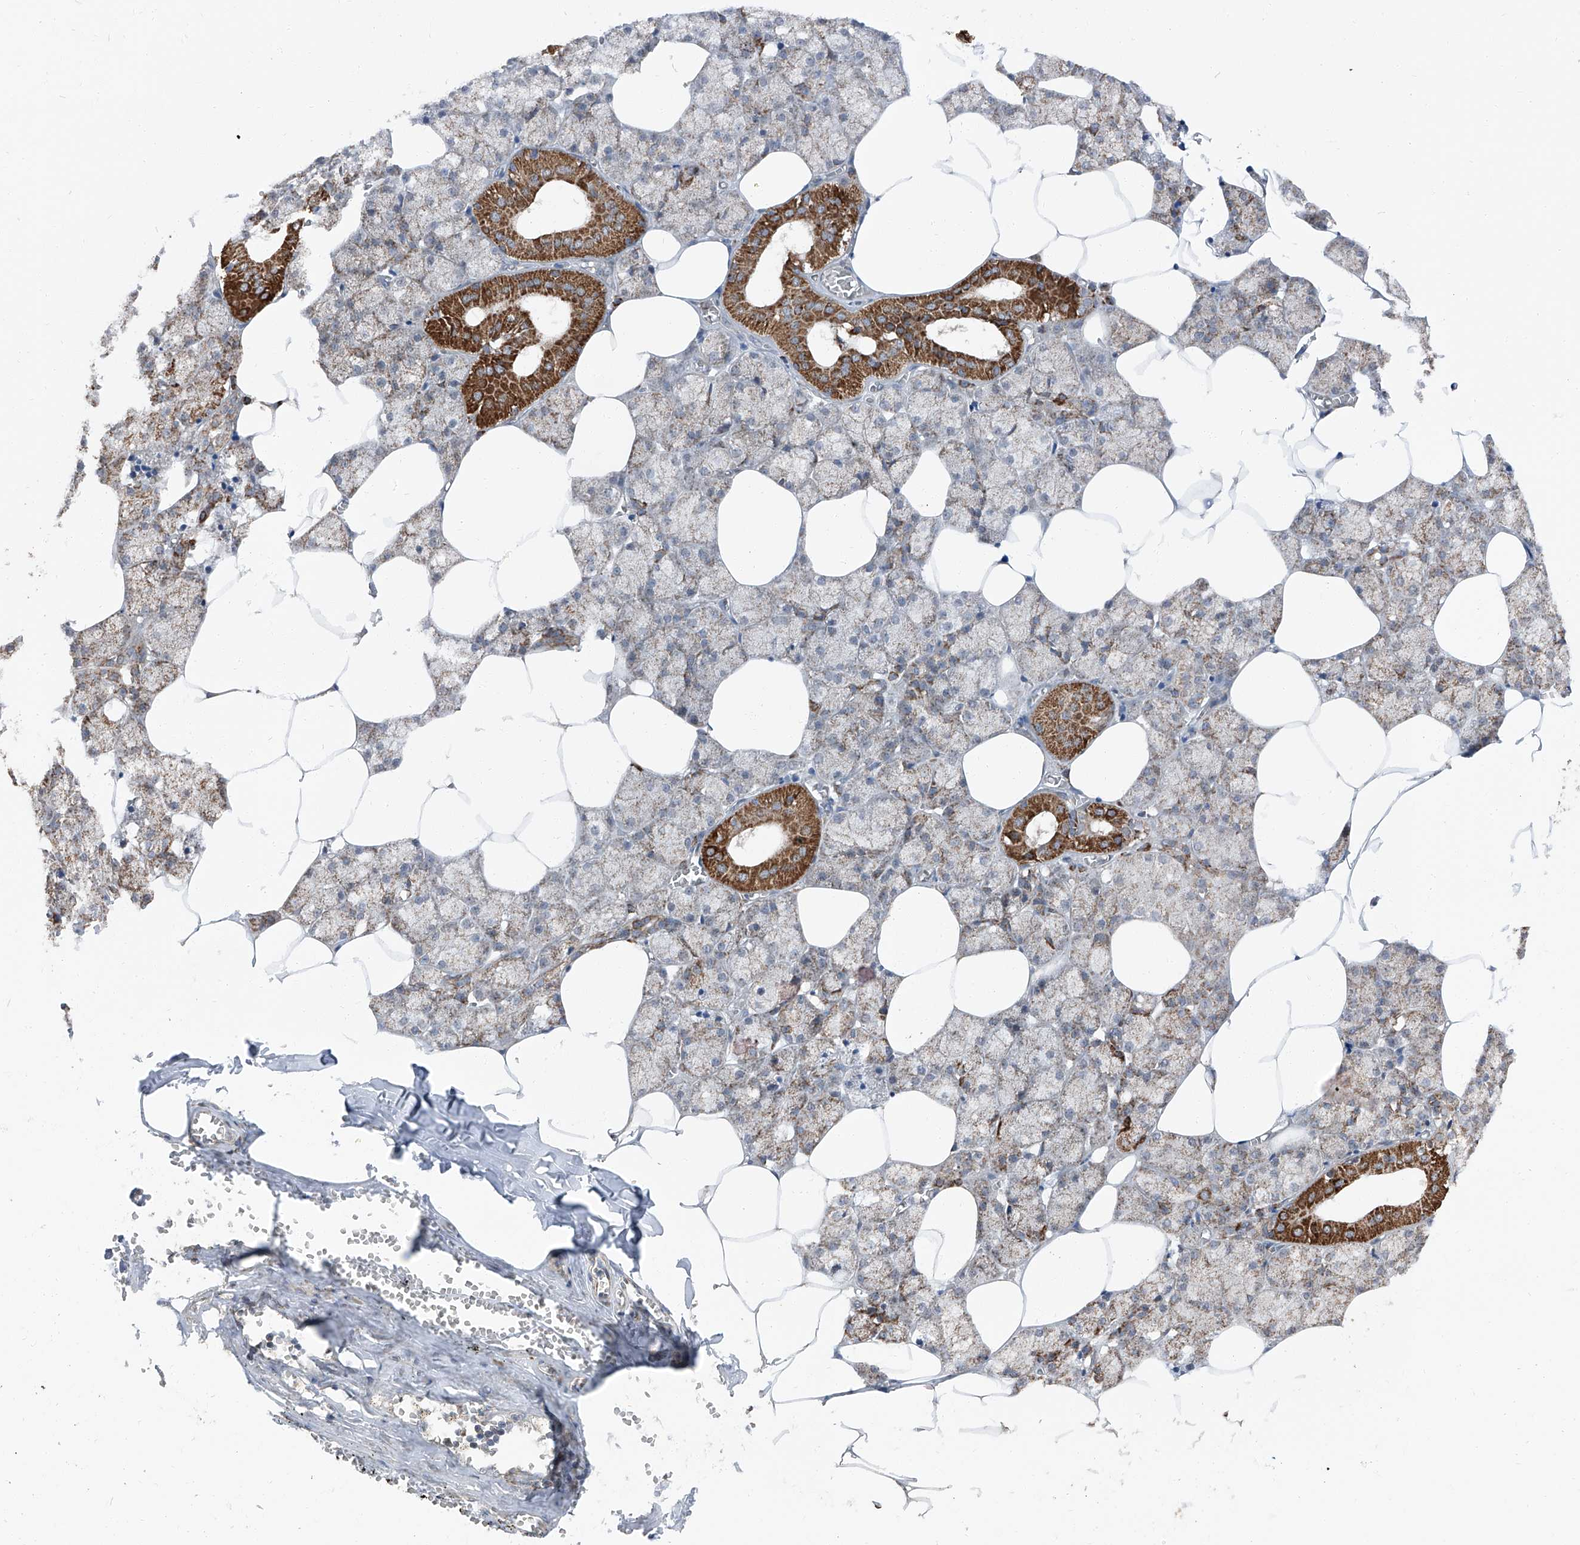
{"staining": {"intensity": "moderate", "quantity": "<25%", "location": "cytoplasmic/membranous"}, "tissue": "salivary gland", "cell_type": "Glandular cells", "image_type": "normal", "snomed": [{"axis": "morphology", "description": "Normal tissue, NOS"}, {"axis": "topography", "description": "Salivary gland"}], "caption": "Protein staining reveals moderate cytoplasmic/membranous staining in approximately <25% of glandular cells in benign salivary gland.", "gene": "LIMK1", "patient": {"sex": "male", "age": 62}}